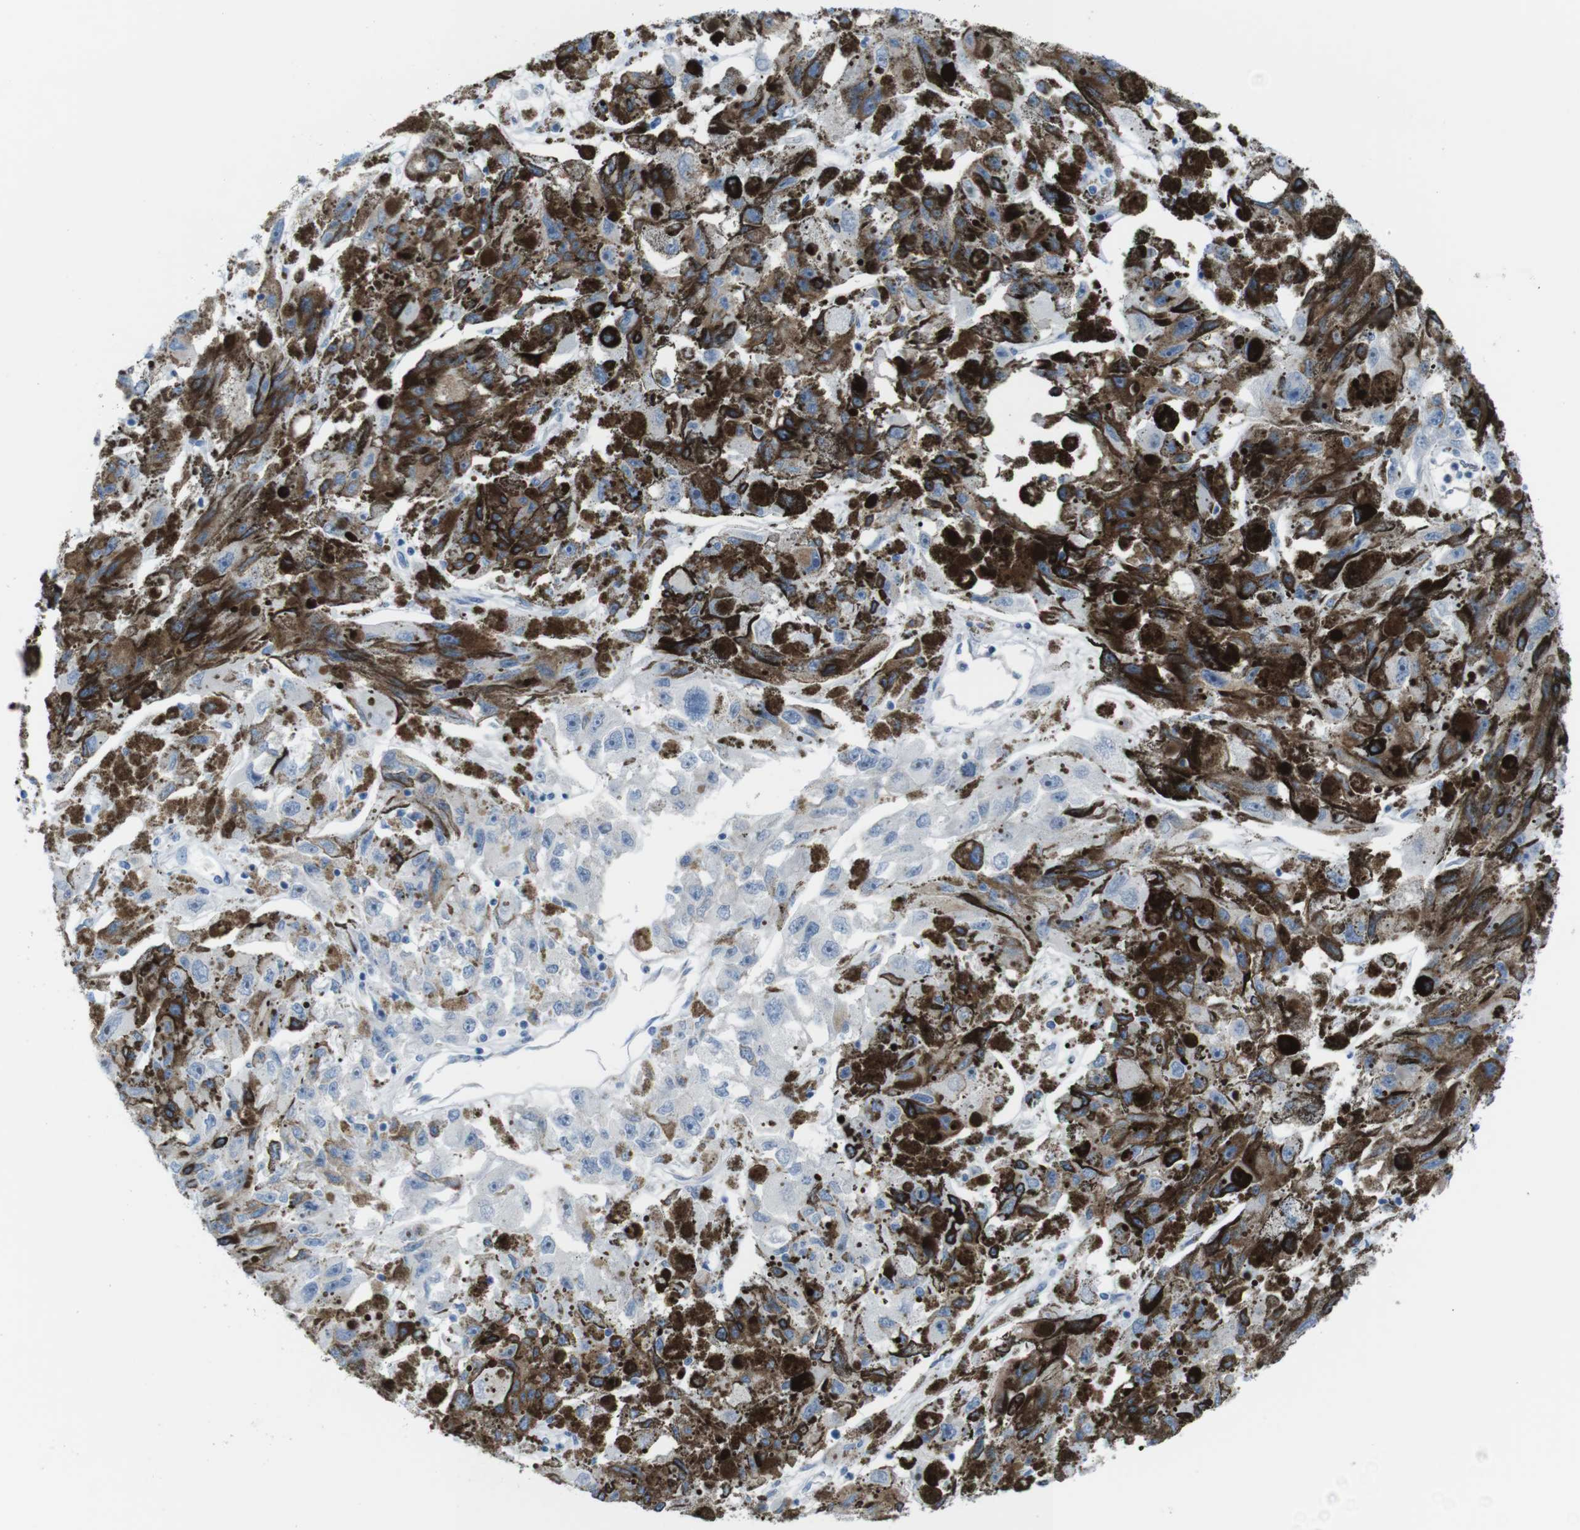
{"staining": {"intensity": "negative", "quantity": "none", "location": "none"}, "tissue": "melanoma", "cell_type": "Tumor cells", "image_type": "cancer", "snomed": [{"axis": "morphology", "description": "Malignant melanoma, NOS"}, {"axis": "topography", "description": "Skin"}], "caption": "This micrograph is of malignant melanoma stained with immunohistochemistry (IHC) to label a protein in brown with the nuclei are counter-stained blue. There is no positivity in tumor cells.", "gene": "DIAPH2", "patient": {"sex": "female", "age": 104}}